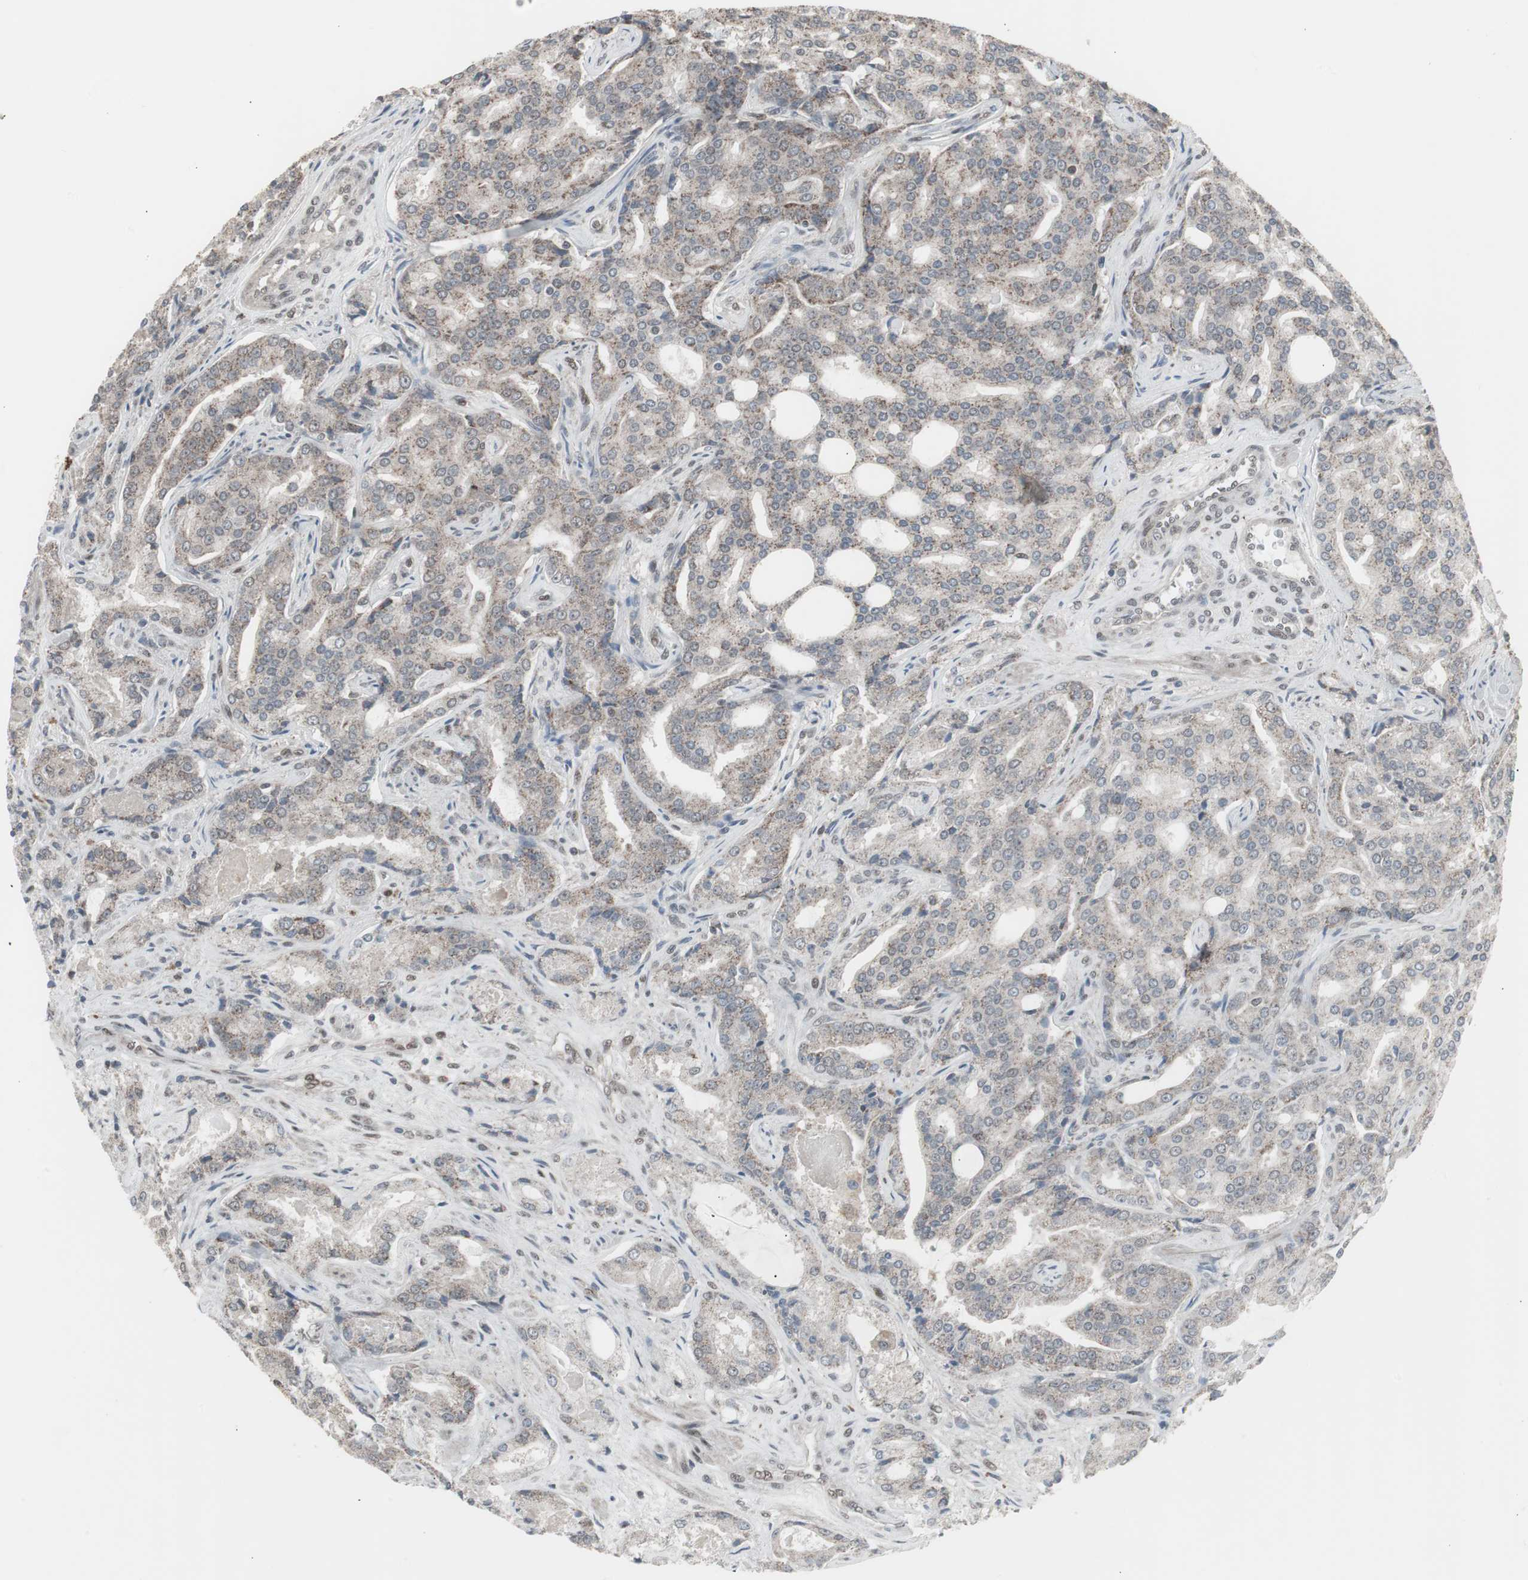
{"staining": {"intensity": "weak", "quantity": "25%-75%", "location": "cytoplasmic/membranous"}, "tissue": "prostate cancer", "cell_type": "Tumor cells", "image_type": "cancer", "snomed": [{"axis": "morphology", "description": "Adenocarcinoma, High grade"}, {"axis": "topography", "description": "Prostate"}], "caption": "This is a micrograph of immunohistochemistry staining of prostate cancer, which shows weak staining in the cytoplasmic/membranous of tumor cells.", "gene": "RXRA", "patient": {"sex": "male", "age": 72}}